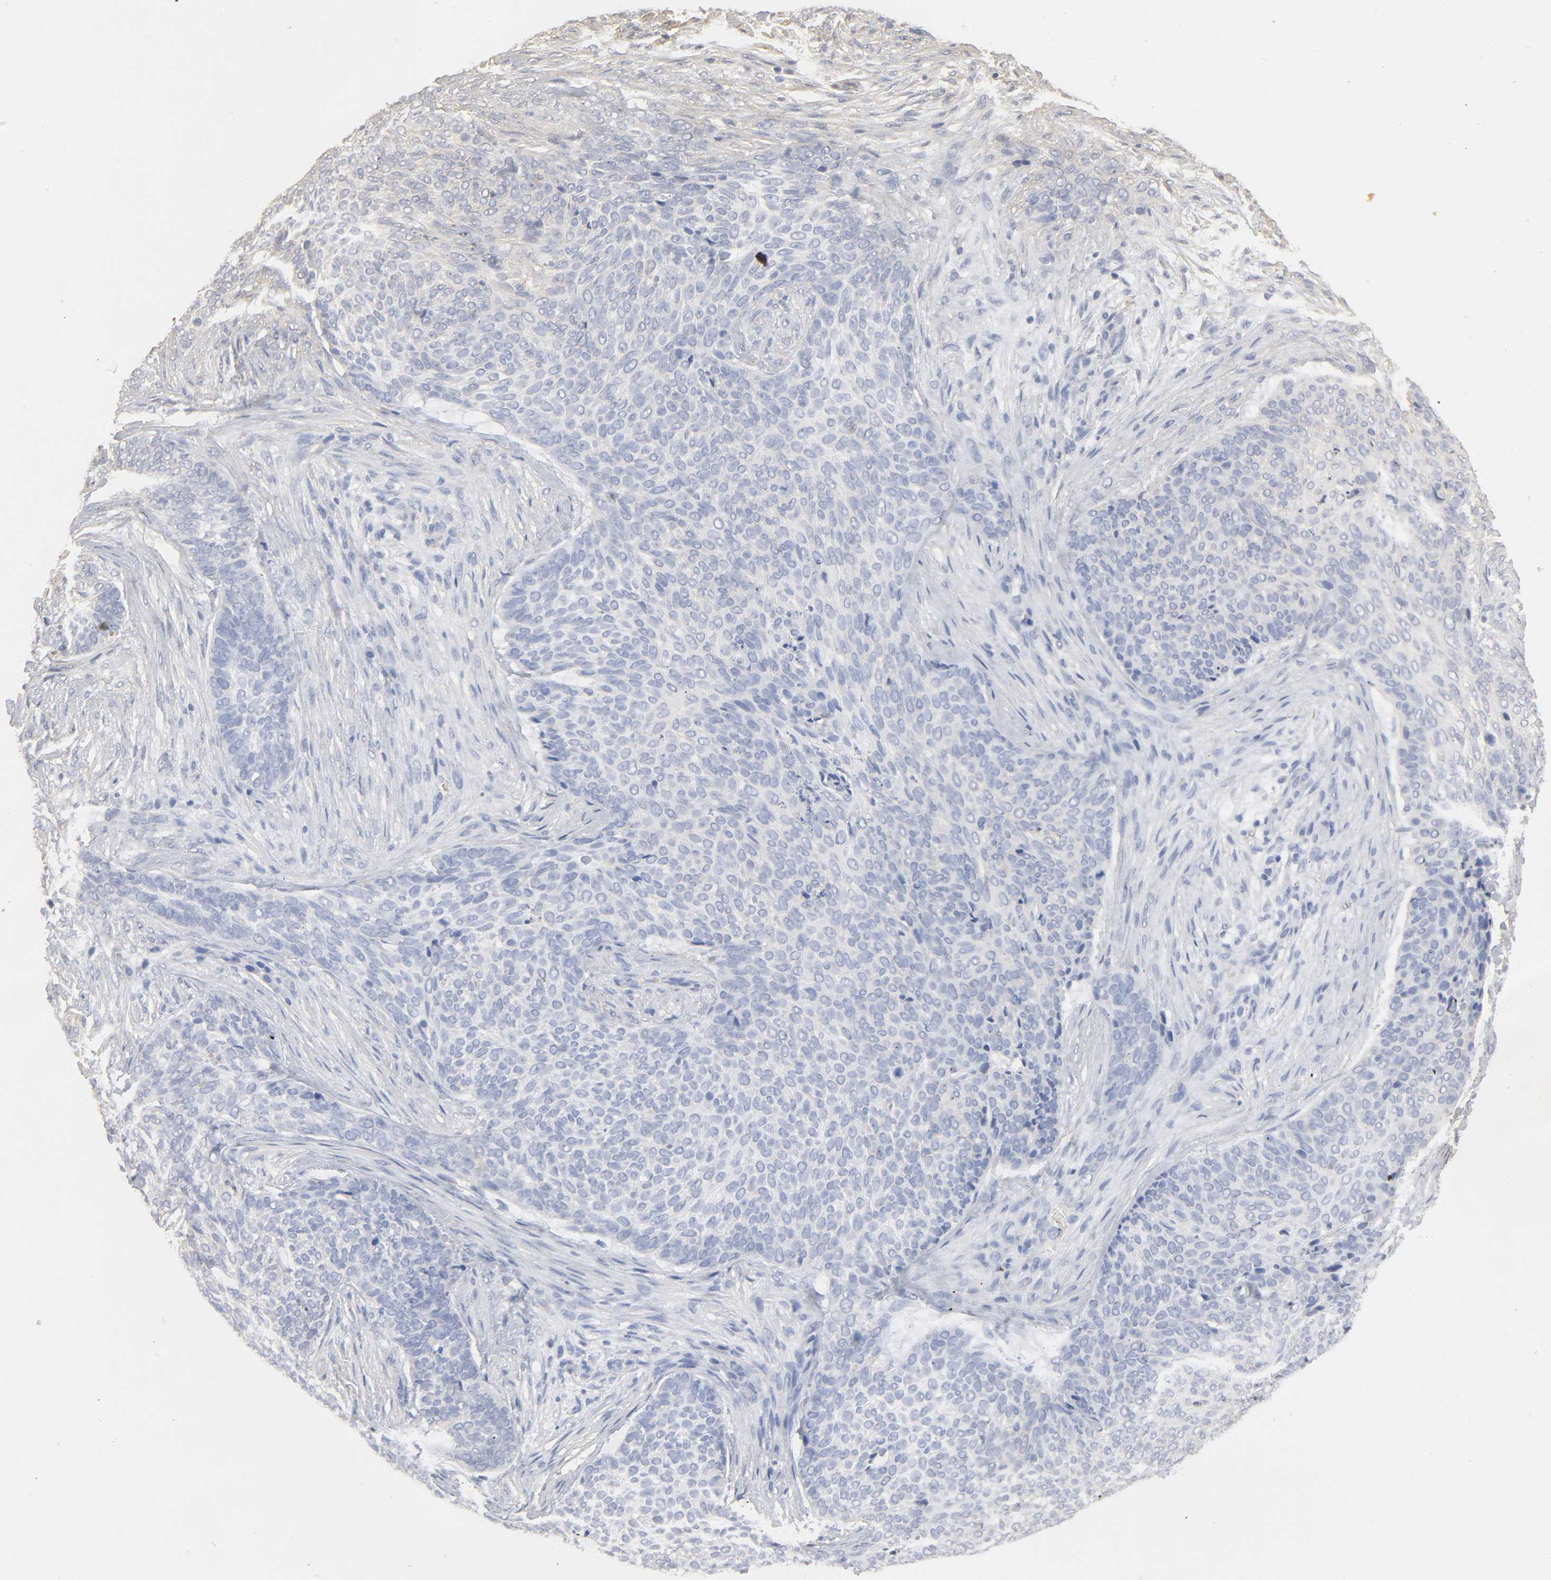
{"staining": {"intensity": "negative", "quantity": "none", "location": "none"}, "tissue": "skin cancer", "cell_type": "Tumor cells", "image_type": "cancer", "snomed": [{"axis": "morphology", "description": "Basal cell carcinoma"}, {"axis": "topography", "description": "Skin"}], "caption": "Tumor cells show no significant expression in skin cancer (basal cell carcinoma).", "gene": "SH3GLB1", "patient": {"sex": "male", "age": 91}}